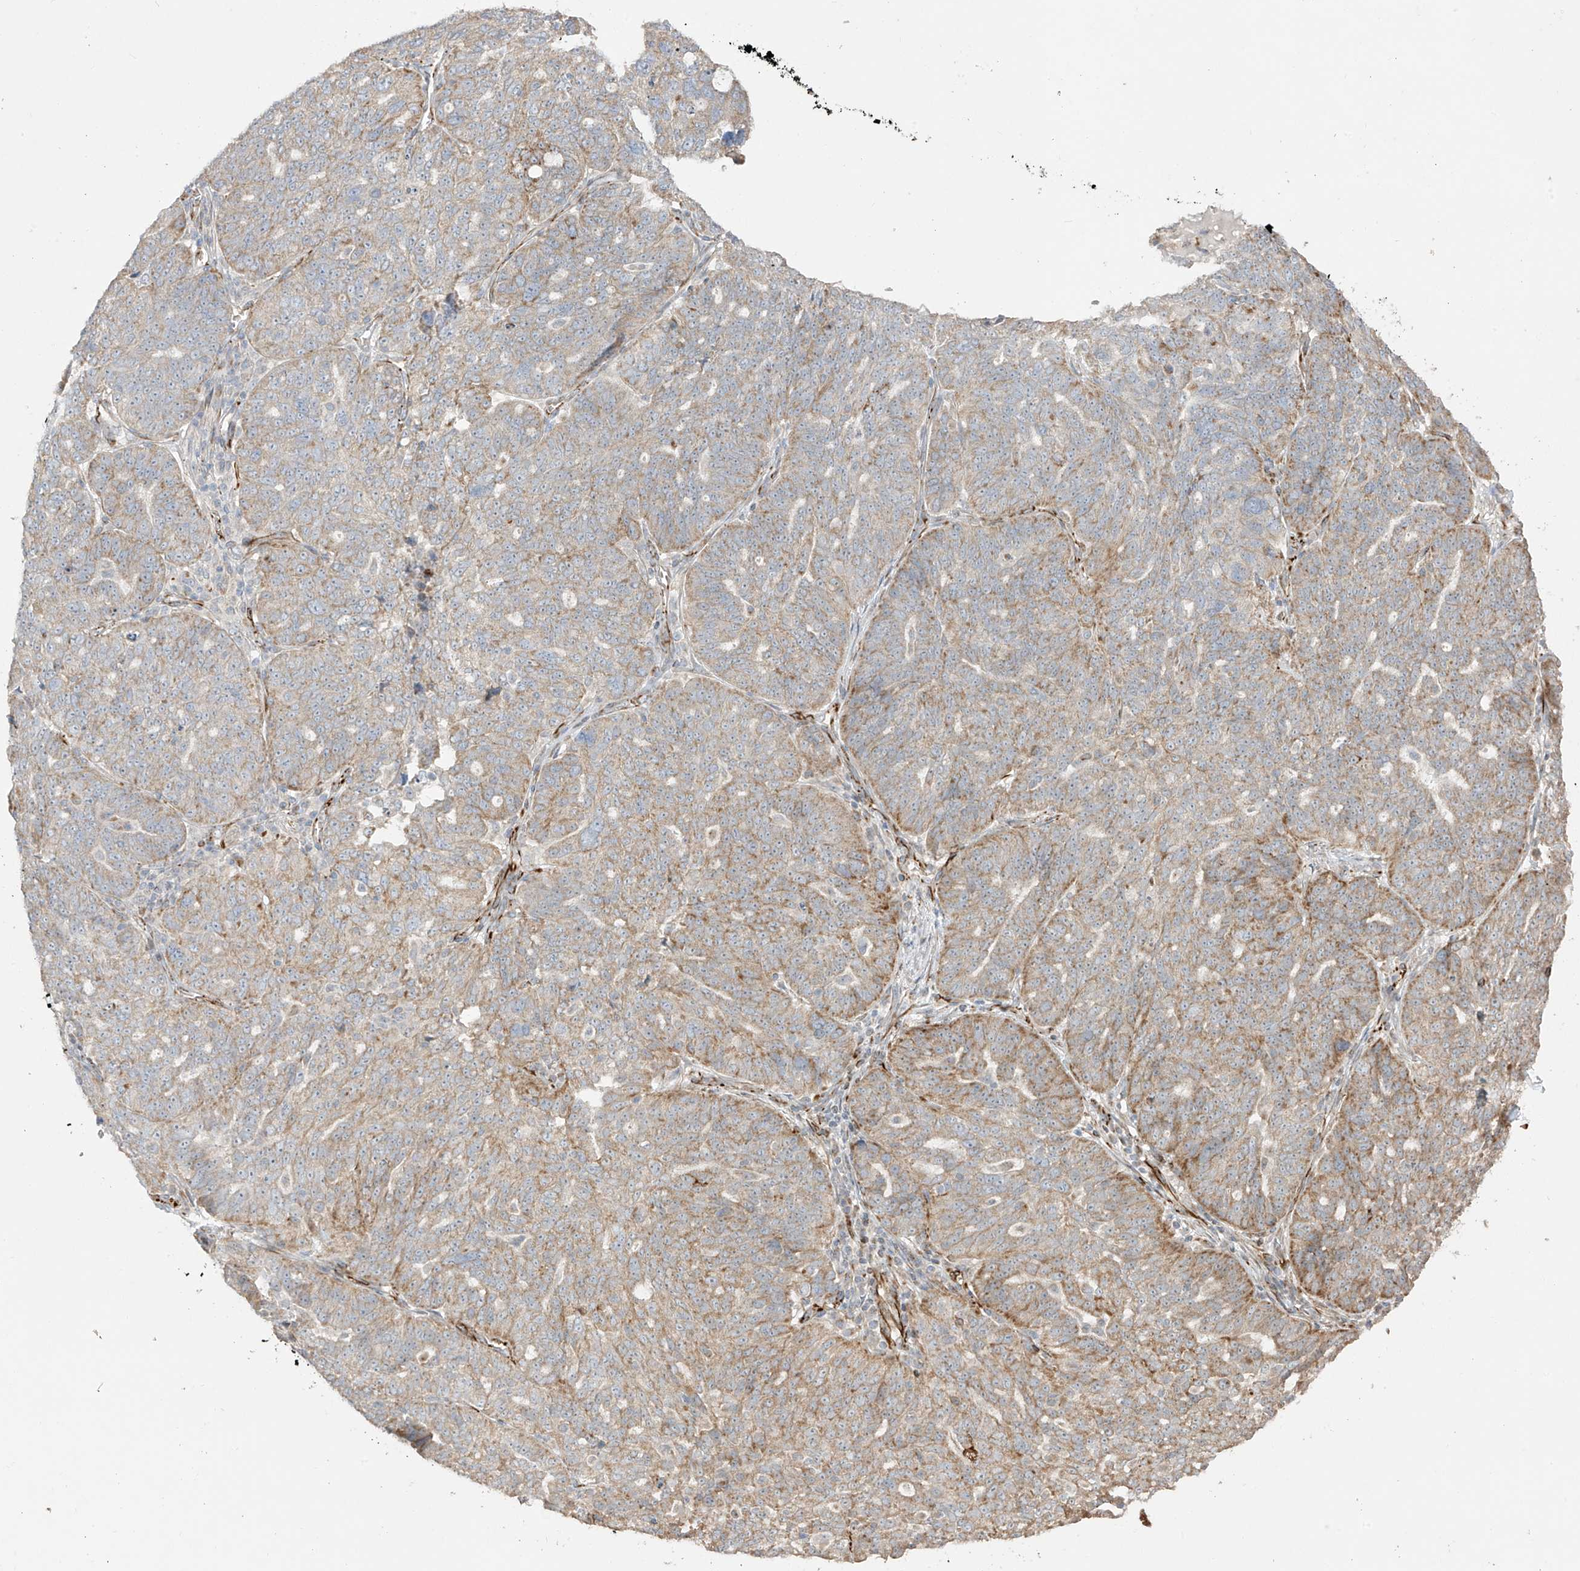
{"staining": {"intensity": "moderate", "quantity": "25%-75%", "location": "cytoplasmic/membranous"}, "tissue": "ovarian cancer", "cell_type": "Tumor cells", "image_type": "cancer", "snomed": [{"axis": "morphology", "description": "Cystadenocarcinoma, serous, NOS"}, {"axis": "topography", "description": "Ovary"}], "caption": "Tumor cells show moderate cytoplasmic/membranous positivity in approximately 25%-75% of cells in ovarian serous cystadenocarcinoma.", "gene": "DCDC2", "patient": {"sex": "female", "age": 59}}